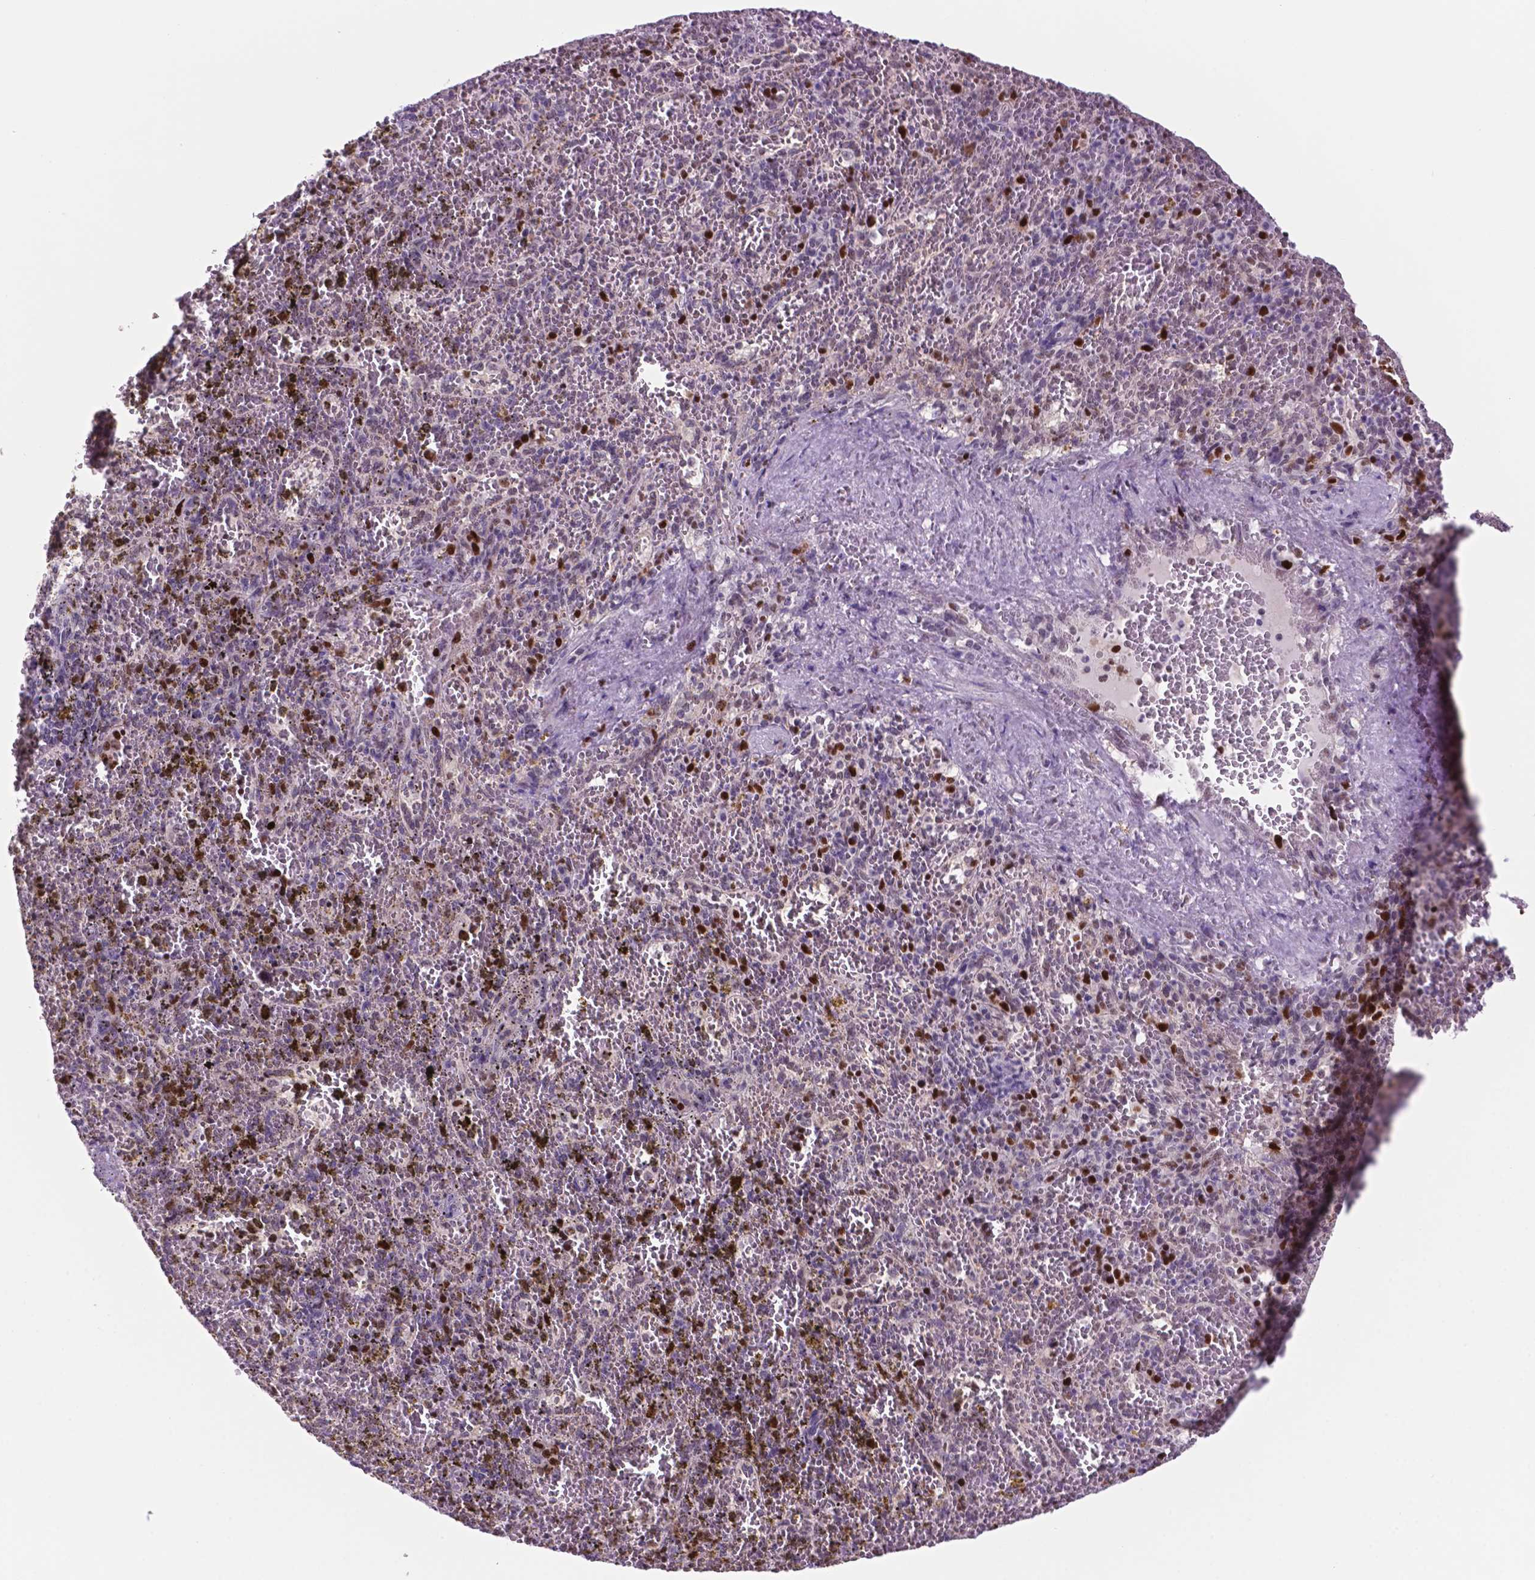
{"staining": {"intensity": "strong", "quantity": "<25%", "location": "nuclear"}, "tissue": "spleen", "cell_type": "Cells in red pulp", "image_type": "normal", "snomed": [{"axis": "morphology", "description": "Normal tissue, NOS"}, {"axis": "topography", "description": "Spleen"}], "caption": "A micrograph of human spleen stained for a protein exhibits strong nuclear brown staining in cells in red pulp. (Stains: DAB (3,3'-diaminobenzidine) in brown, nuclei in blue, Microscopy: brightfield microscopy at high magnification).", "gene": "NCAPH2", "patient": {"sex": "female", "age": 50}}